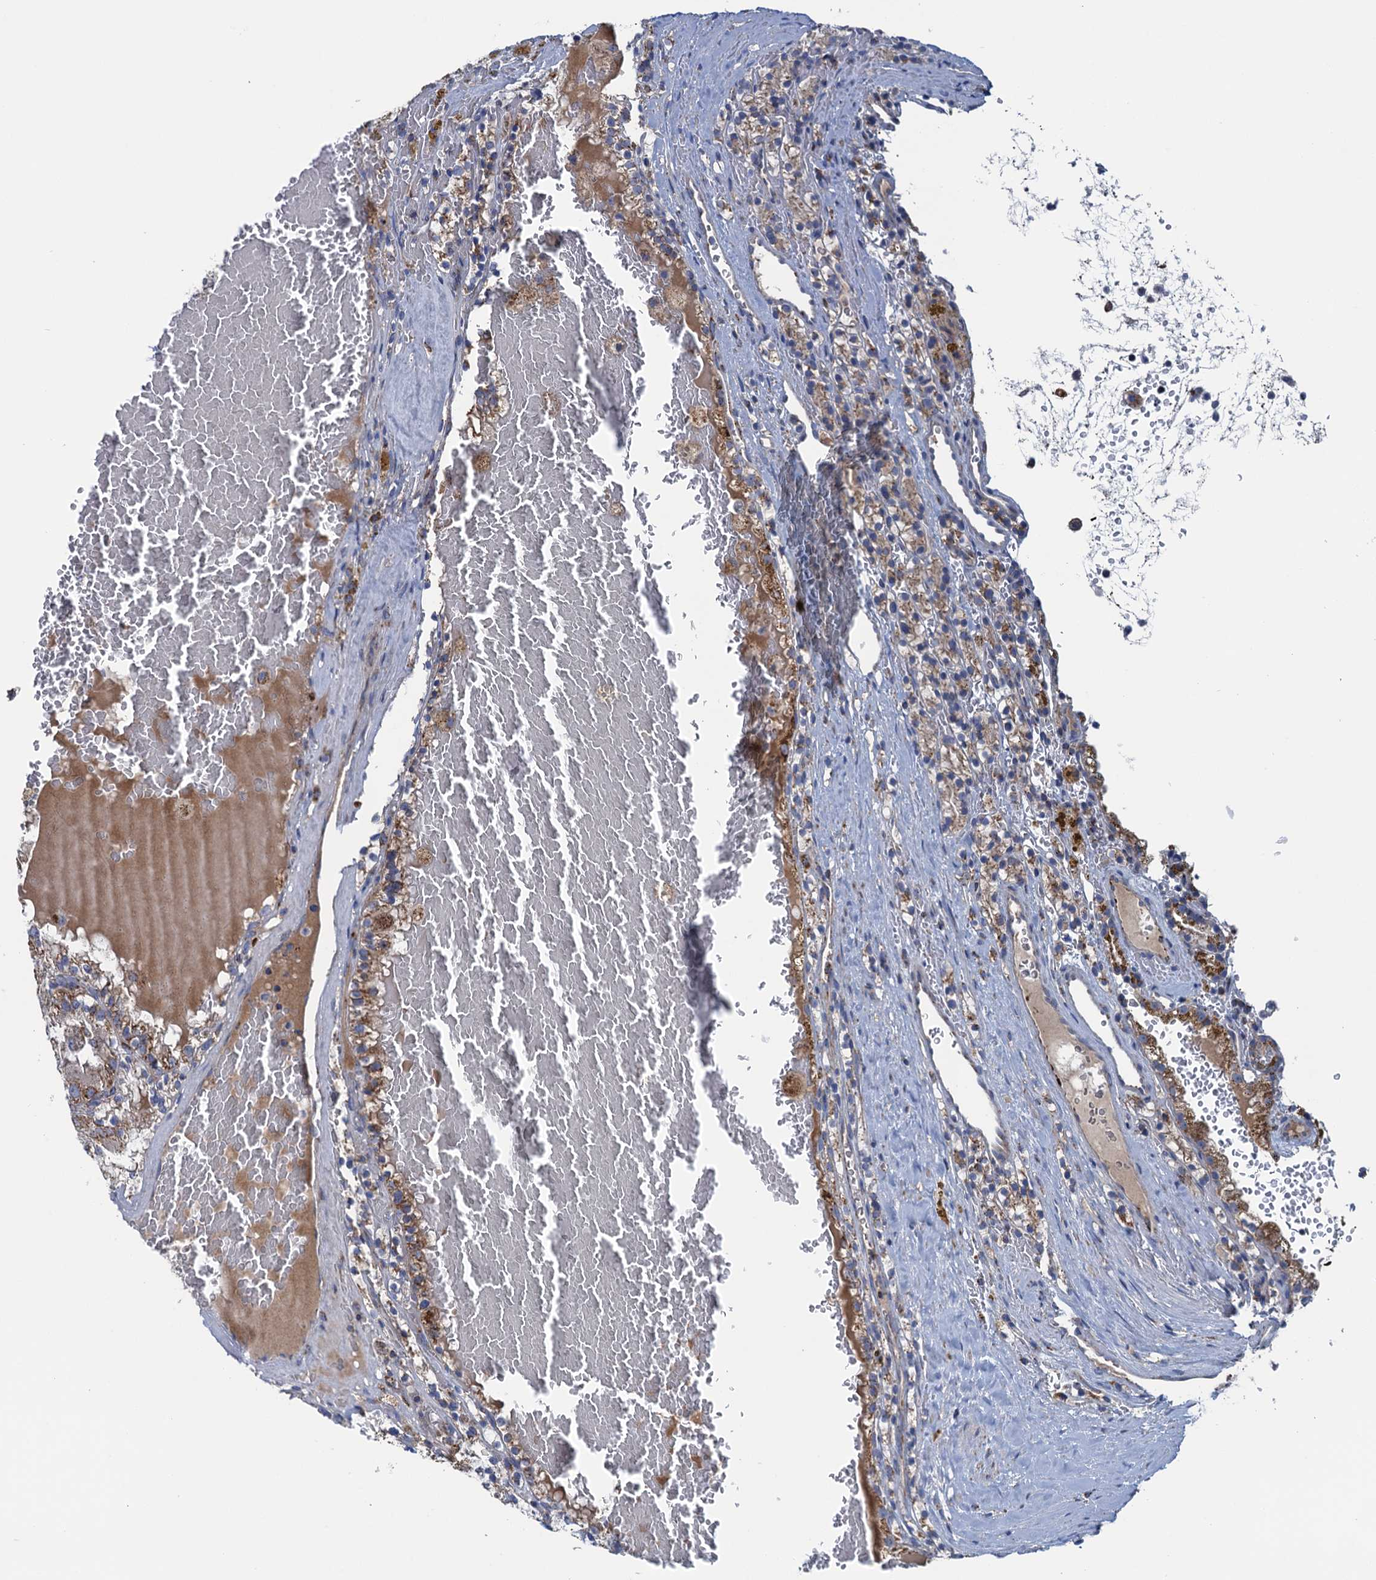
{"staining": {"intensity": "moderate", "quantity": ">75%", "location": "cytoplasmic/membranous"}, "tissue": "renal cancer", "cell_type": "Tumor cells", "image_type": "cancer", "snomed": [{"axis": "morphology", "description": "Adenocarcinoma, NOS"}, {"axis": "topography", "description": "Kidney"}], "caption": "DAB (3,3'-diaminobenzidine) immunohistochemical staining of human renal cancer reveals moderate cytoplasmic/membranous protein staining in about >75% of tumor cells.", "gene": "GTPBP3", "patient": {"sex": "female", "age": 56}}